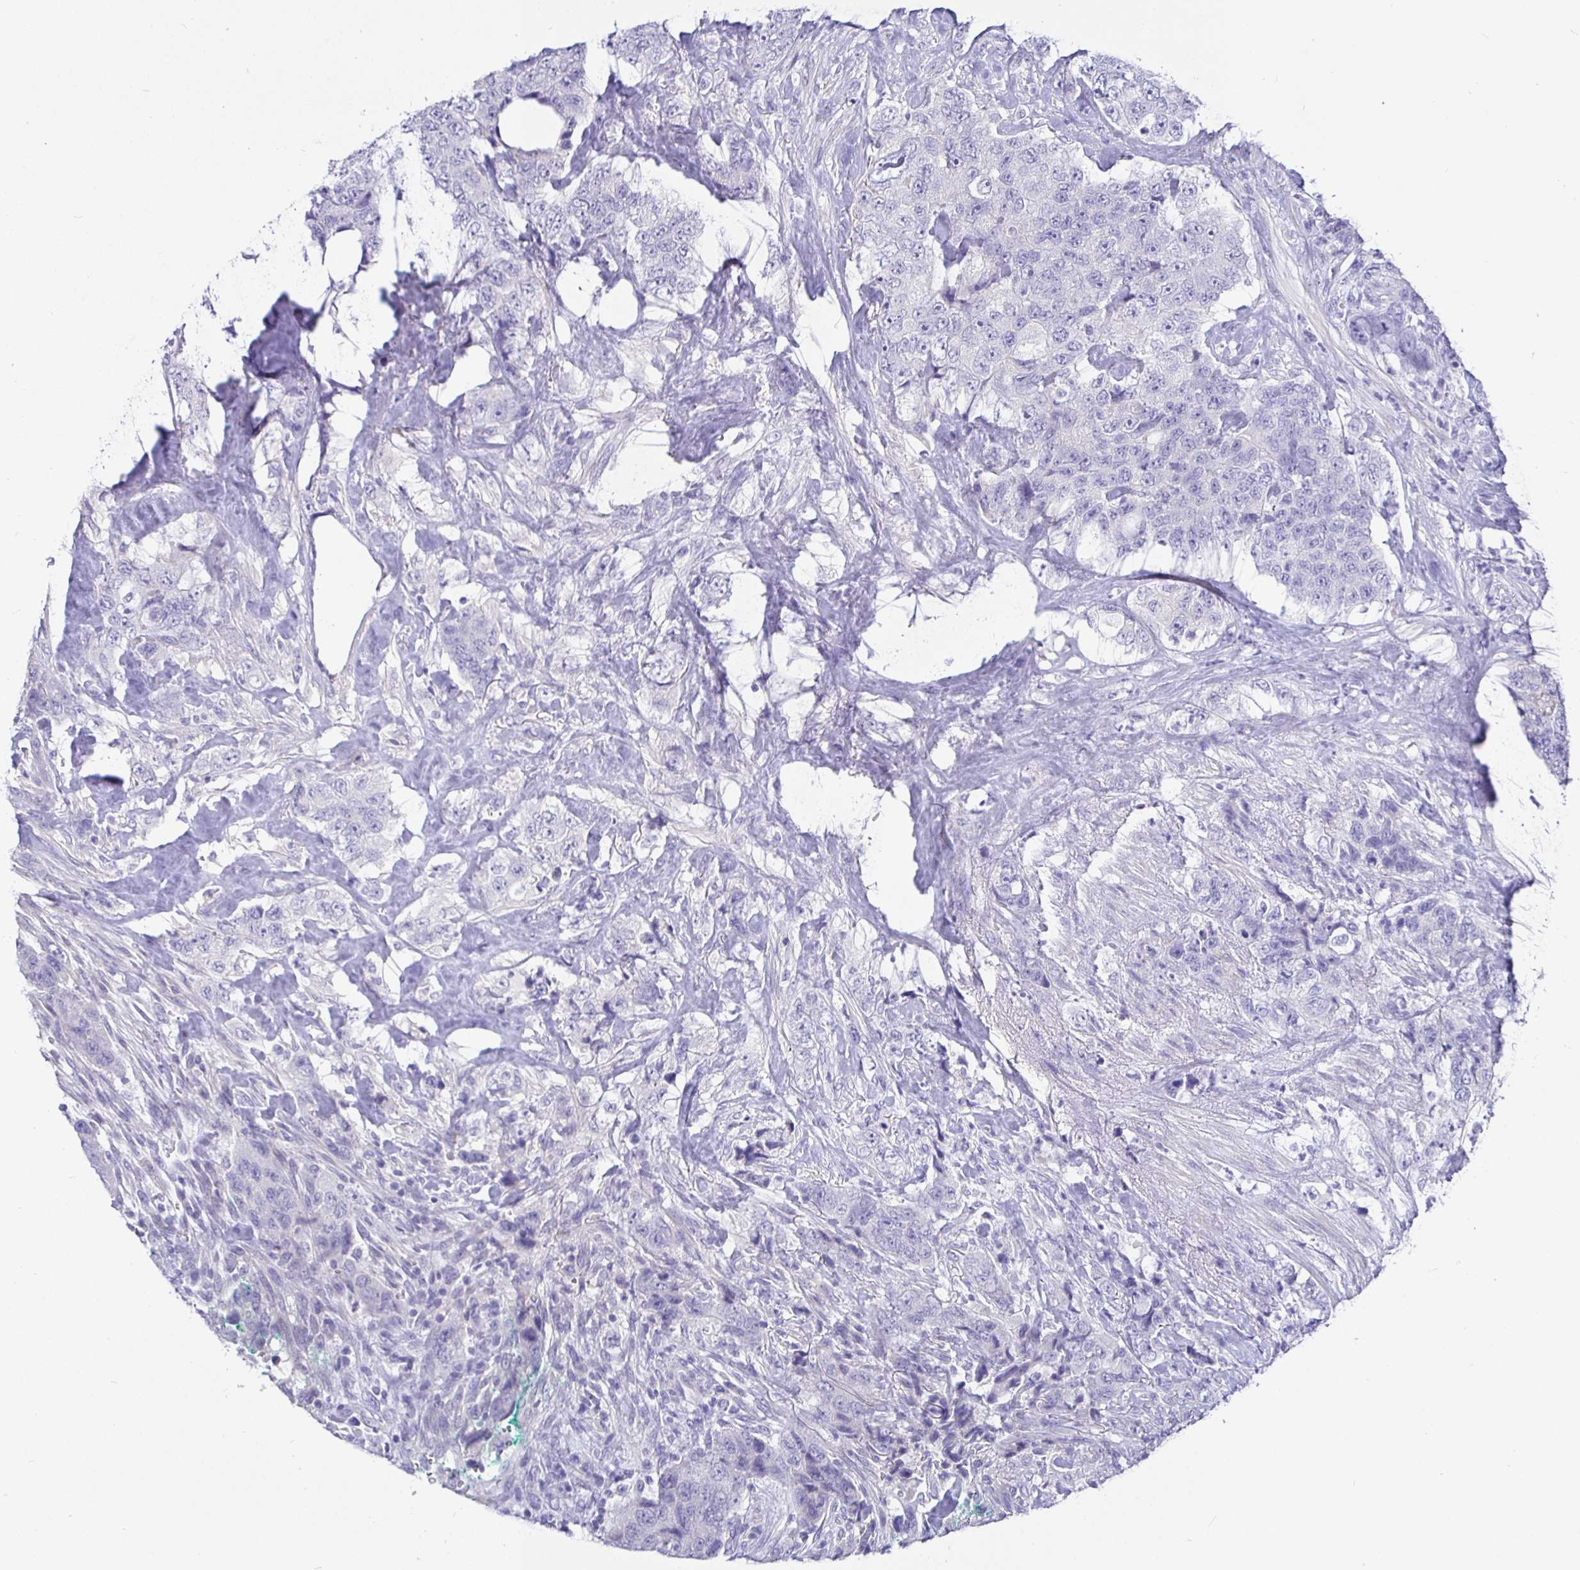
{"staining": {"intensity": "negative", "quantity": "none", "location": "none"}, "tissue": "urothelial cancer", "cell_type": "Tumor cells", "image_type": "cancer", "snomed": [{"axis": "morphology", "description": "Urothelial carcinoma, High grade"}, {"axis": "topography", "description": "Urinary bladder"}], "caption": "IHC of urothelial carcinoma (high-grade) demonstrates no positivity in tumor cells. Brightfield microscopy of immunohistochemistry stained with DAB (brown) and hematoxylin (blue), captured at high magnification.", "gene": "TPTE", "patient": {"sex": "female", "age": 78}}